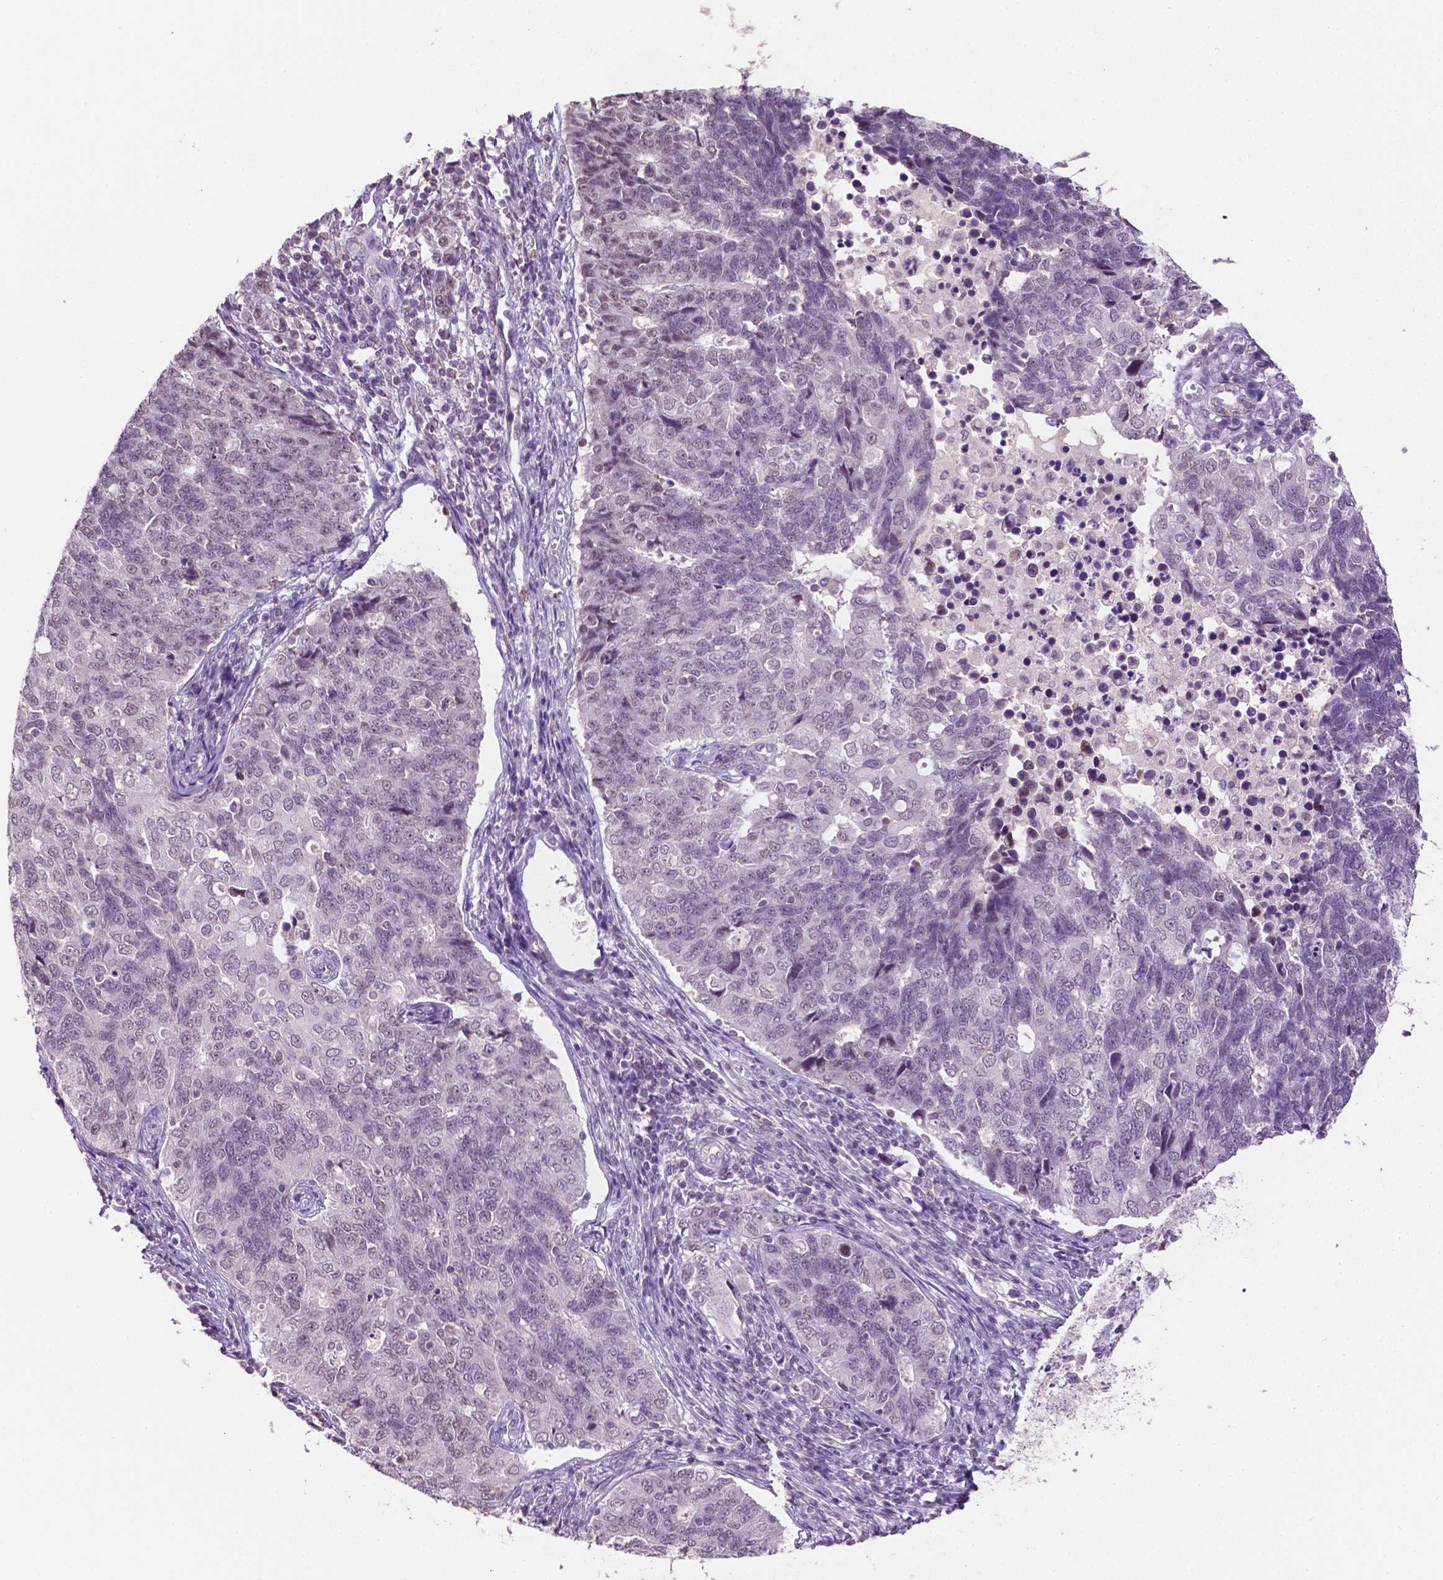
{"staining": {"intensity": "negative", "quantity": "none", "location": "none"}, "tissue": "endometrial cancer", "cell_type": "Tumor cells", "image_type": "cancer", "snomed": [{"axis": "morphology", "description": "Adenocarcinoma, NOS"}, {"axis": "topography", "description": "Endometrium"}], "caption": "A micrograph of endometrial cancer (adenocarcinoma) stained for a protein shows no brown staining in tumor cells.", "gene": "PTPN6", "patient": {"sex": "female", "age": 43}}